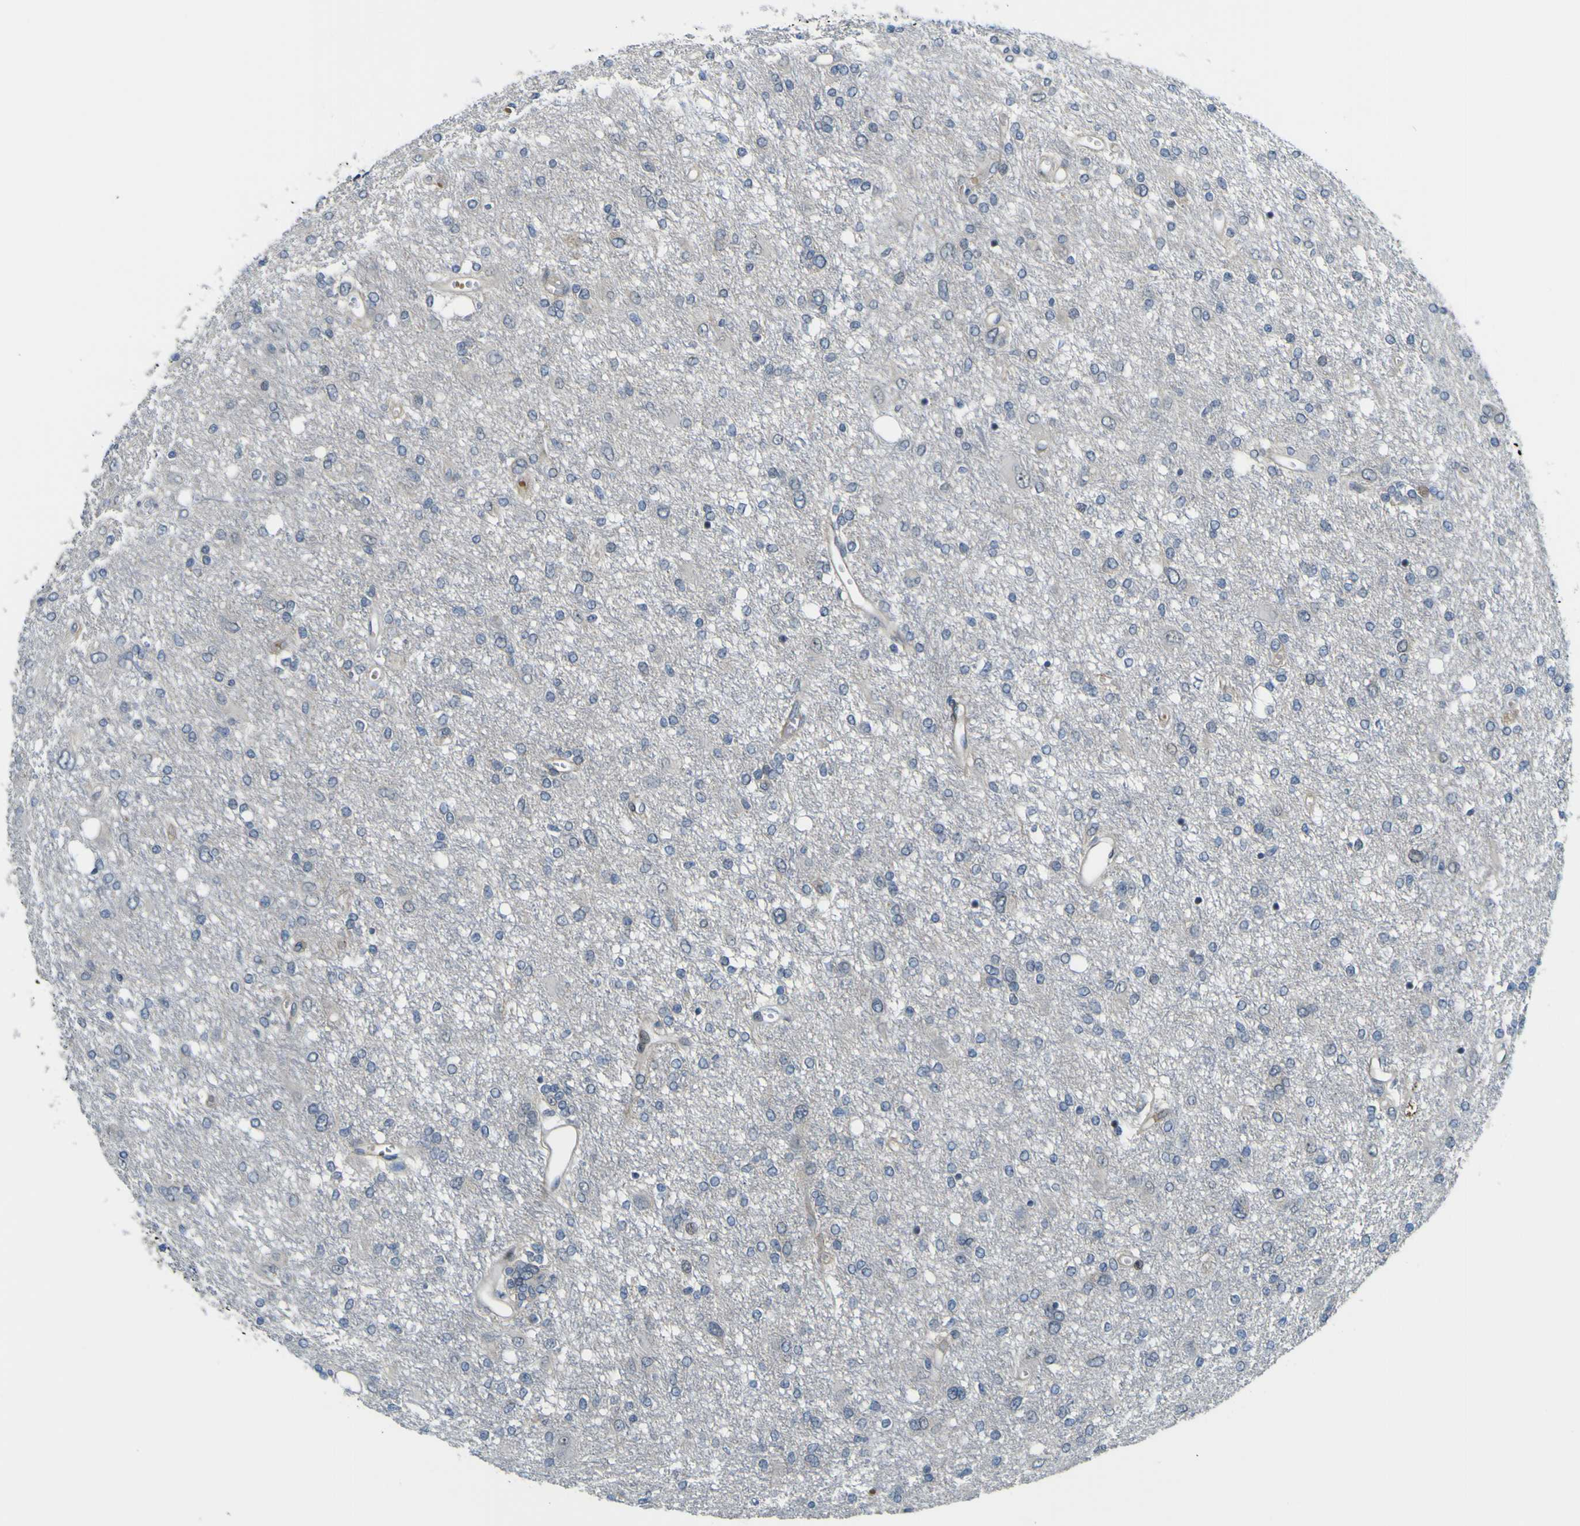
{"staining": {"intensity": "negative", "quantity": "none", "location": "none"}, "tissue": "glioma", "cell_type": "Tumor cells", "image_type": "cancer", "snomed": [{"axis": "morphology", "description": "Glioma, malignant, High grade"}, {"axis": "topography", "description": "Brain"}], "caption": "Malignant glioma (high-grade) stained for a protein using immunohistochemistry (IHC) exhibits no positivity tumor cells.", "gene": "KDM7A", "patient": {"sex": "female", "age": 59}}